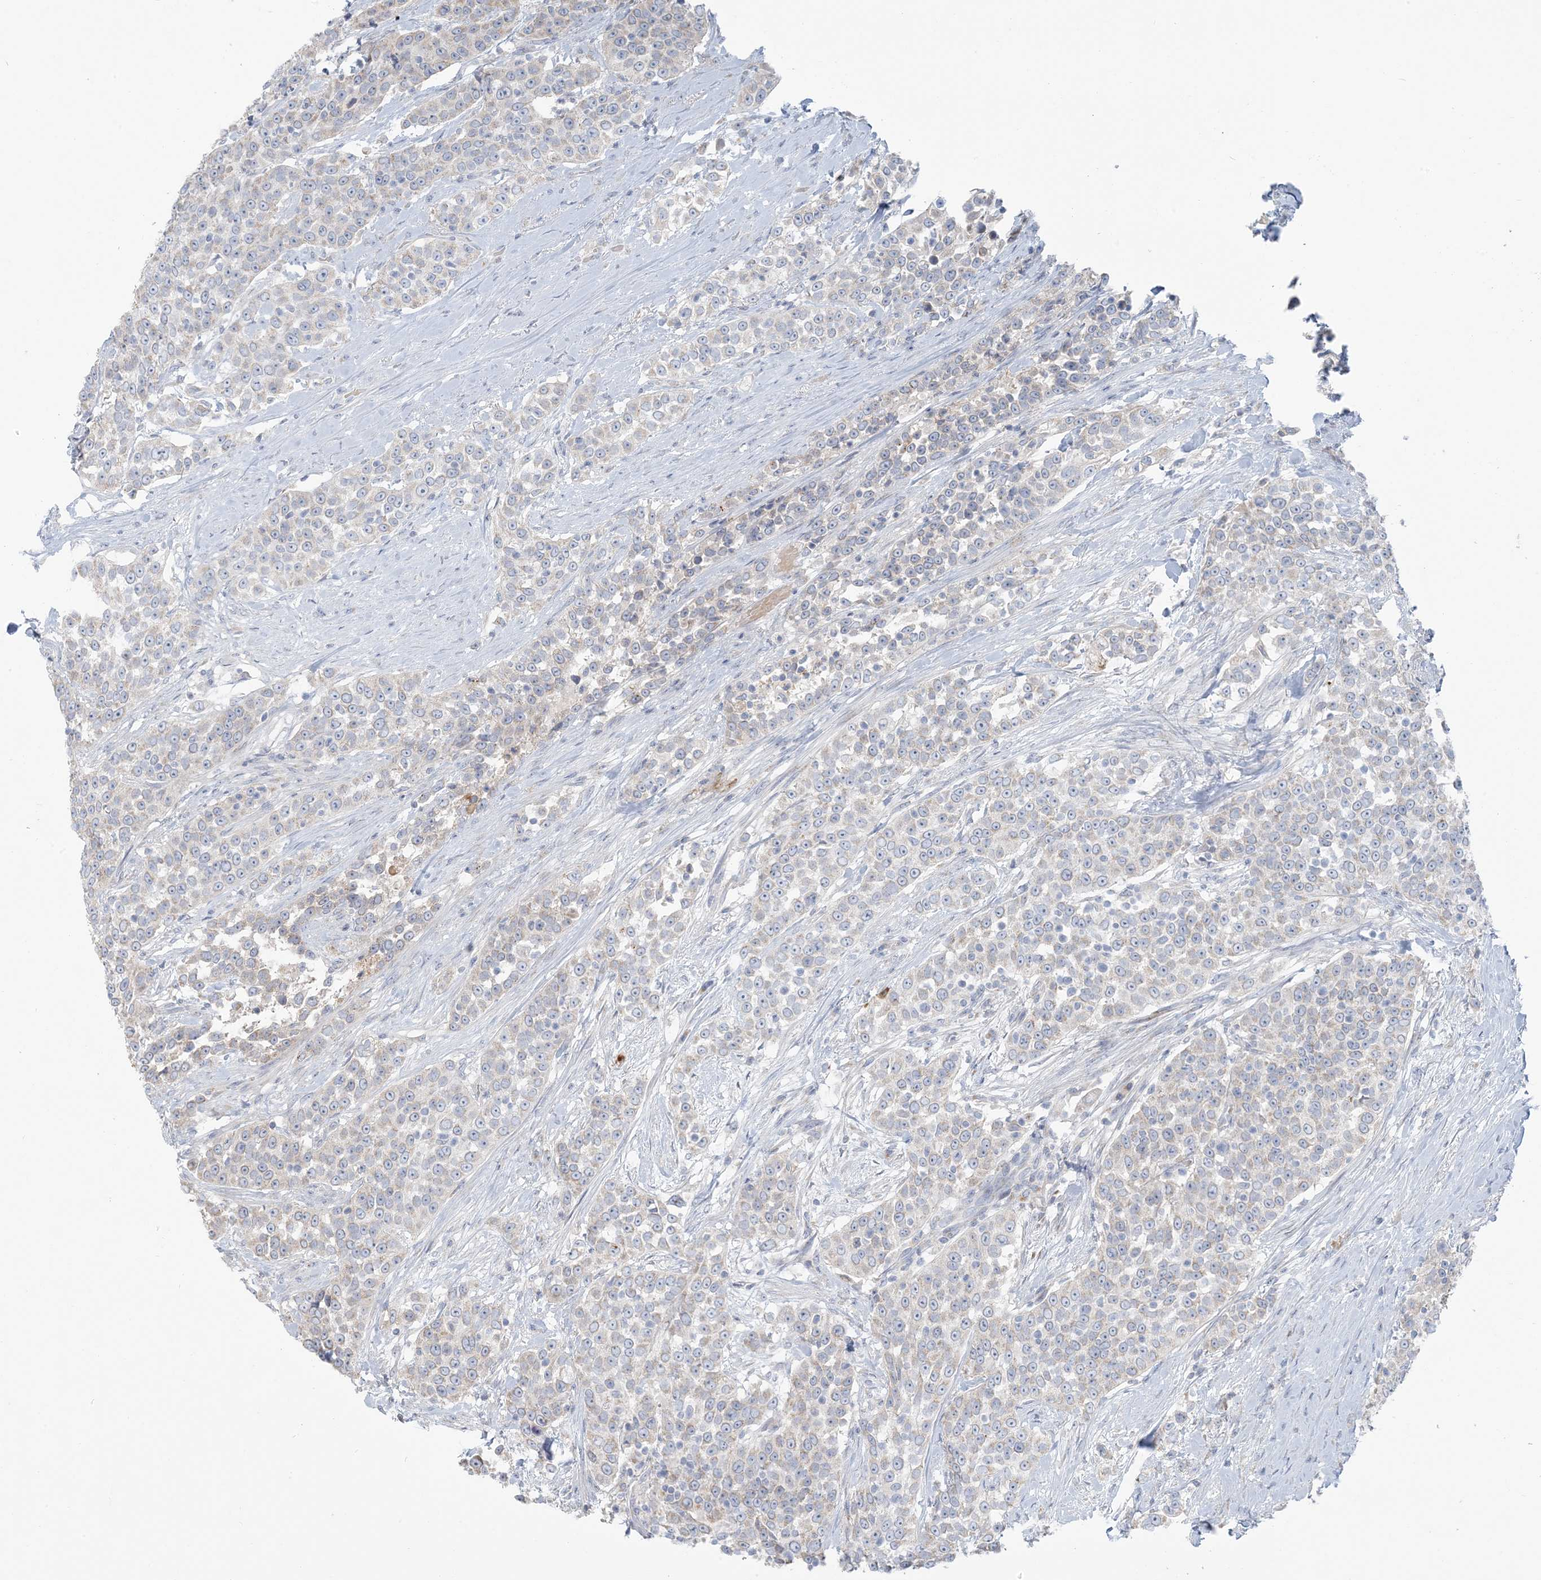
{"staining": {"intensity": "weak", "quantity": "25%-75%", "location": "cytoplasmic/membranous"}, "tissue": "urothelial cancer", "cell_type": "Tumor cells", "image_type": "cancer", "snomed": [{"axis": "morphology", "description": "Urothelial carcinoma, High grade"}, {"axis": "topography", "description": "Urinary bladder"}], "caption": "A brown stain labels weak cytoplasmic/membranous staining of a protein in human high-grade urothelial carcinoma tumor cells.", "gene": "SCML1", "patient": {"sex": "female", "age": 80}}